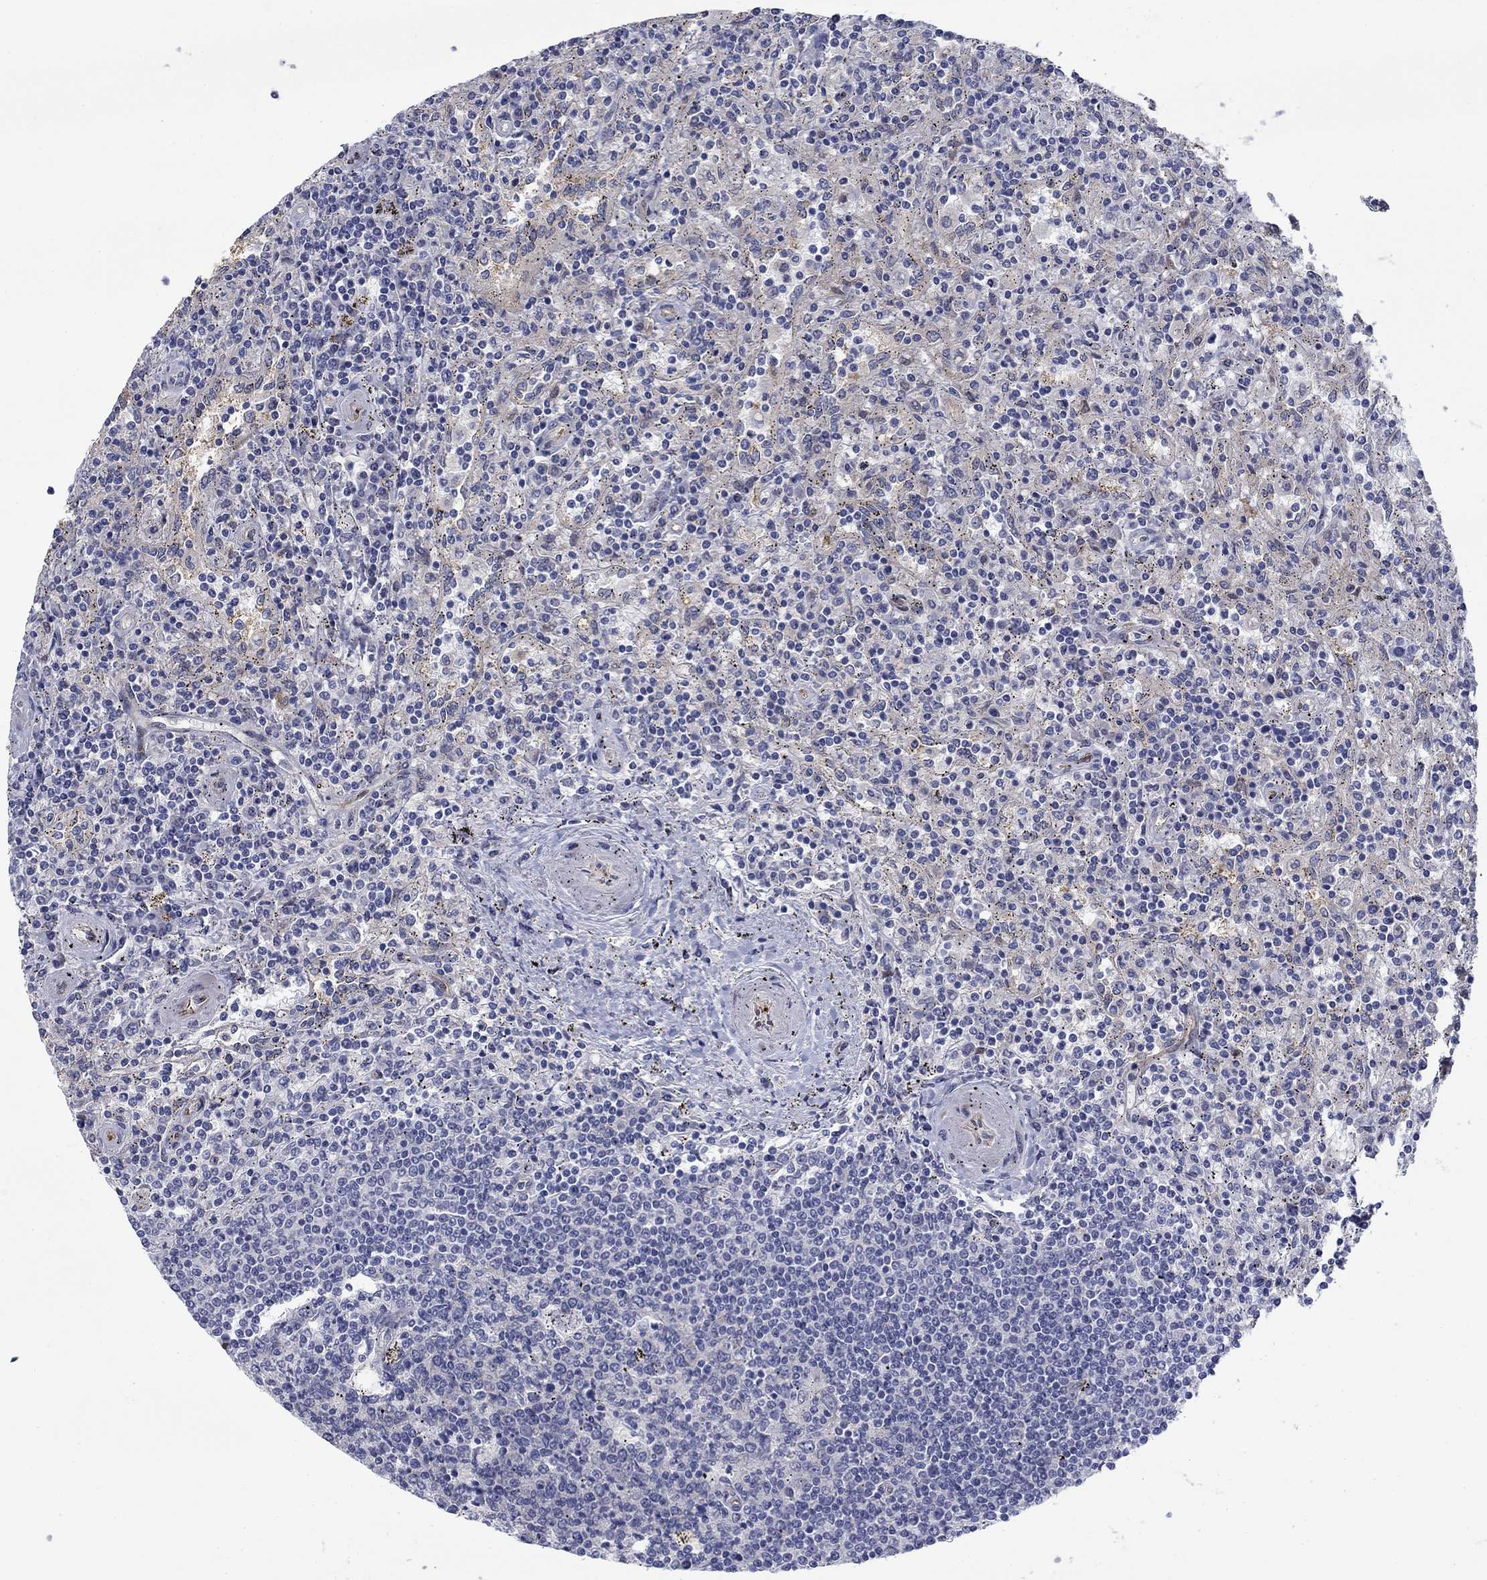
{"staining": {"intensity": "negative", "quantity": "none", "location": "none"}, "tissue": "lymphoma", "cell_type": "Tumor cells", "image_type": "cancer", "snomed": [{"axis": "morphology", "description": "Malignant lymphoma, non-Hodgkin's type, Low grade"}, {"axis": "topography", "description": "Spleen"}], "caption": "This is a image of IHC staining of lymphoma, which shows no positivity in tumor cells. The staining is performed using DAB brown chromogen with nuclei counter-stained in using hematoxylin.", "gene": "FXR1", "patient": {"sex": "male", "age": 62}}